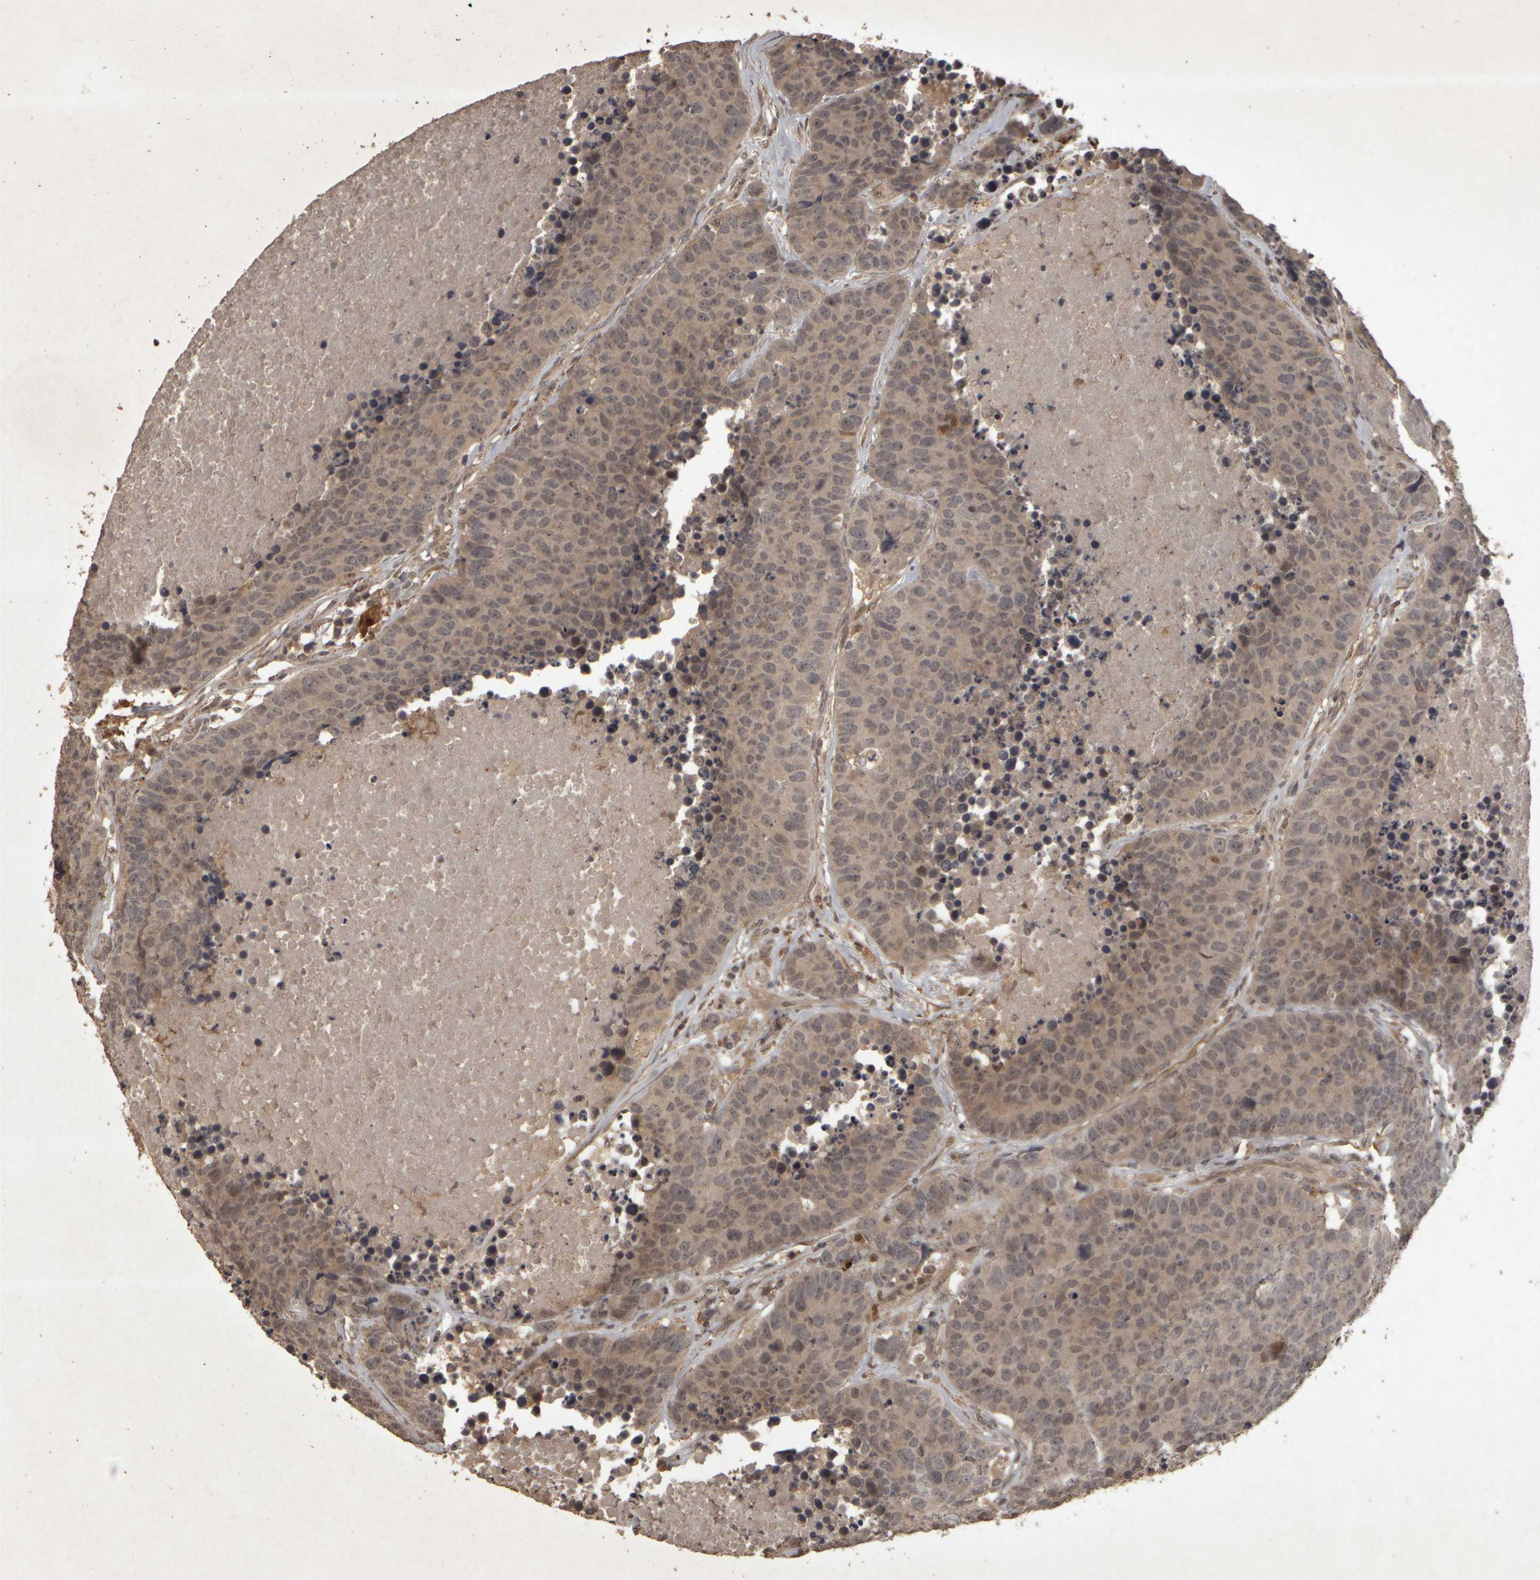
{"staining": {"intensity": "weak", "quantity": "<25%", "location": "cytoplasmic/membranous"}, "tissue": "carcinoid", "cell_type": "Tumor cells", "image_type": "cancer", "snomed": [{"axis": "morphology", "description": "Carcinoid, malignant, NOS"}, {"axis": "topography", "description": "Lung"}], "caption": "The photomicrograph demonstrates no significant expression in tumor cells of carcinoid.", "gene": "ACO1", "patient": {"sex": "male", "age": 60}}